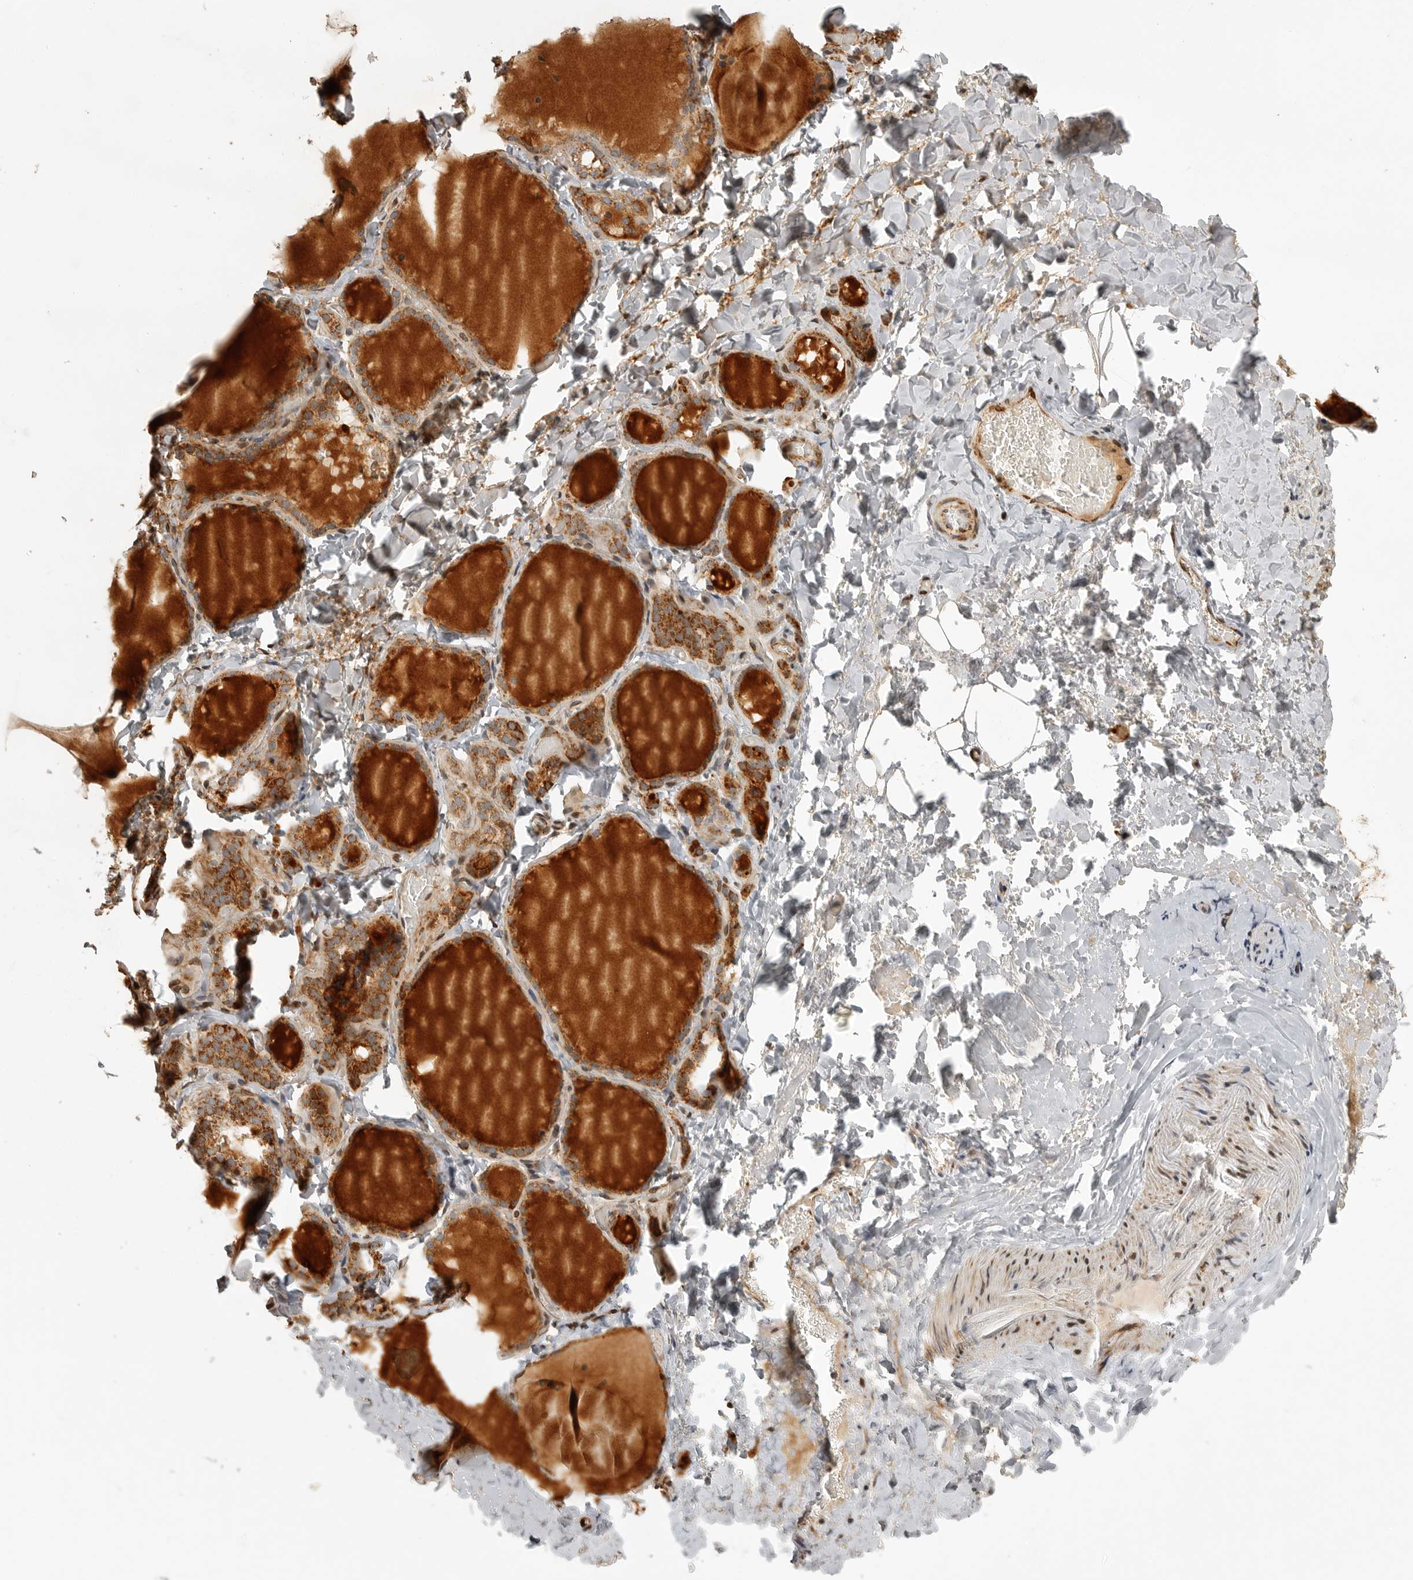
{"staining": {"intensity": "moderate", "quantity": ">75%", "location": "cytoplasmic/membranous"}, "tissue": "thyroid gland", "cell_type": "Glandular cells", "image_type": "normal", "snomed": [{"axis": "morphology", "description": "Normal tissue, NOS"}, {"axis": "topography", "description": "Thyroid gland"}], "caption": "DAB immunohistochemical staining of normal human thyroid gland shows moderate cytoplasmic/membranous protein expression in approximately >75% of glandular cells.", "gene": "NARS2", "patient": {"sex": "female", "age": 22}}